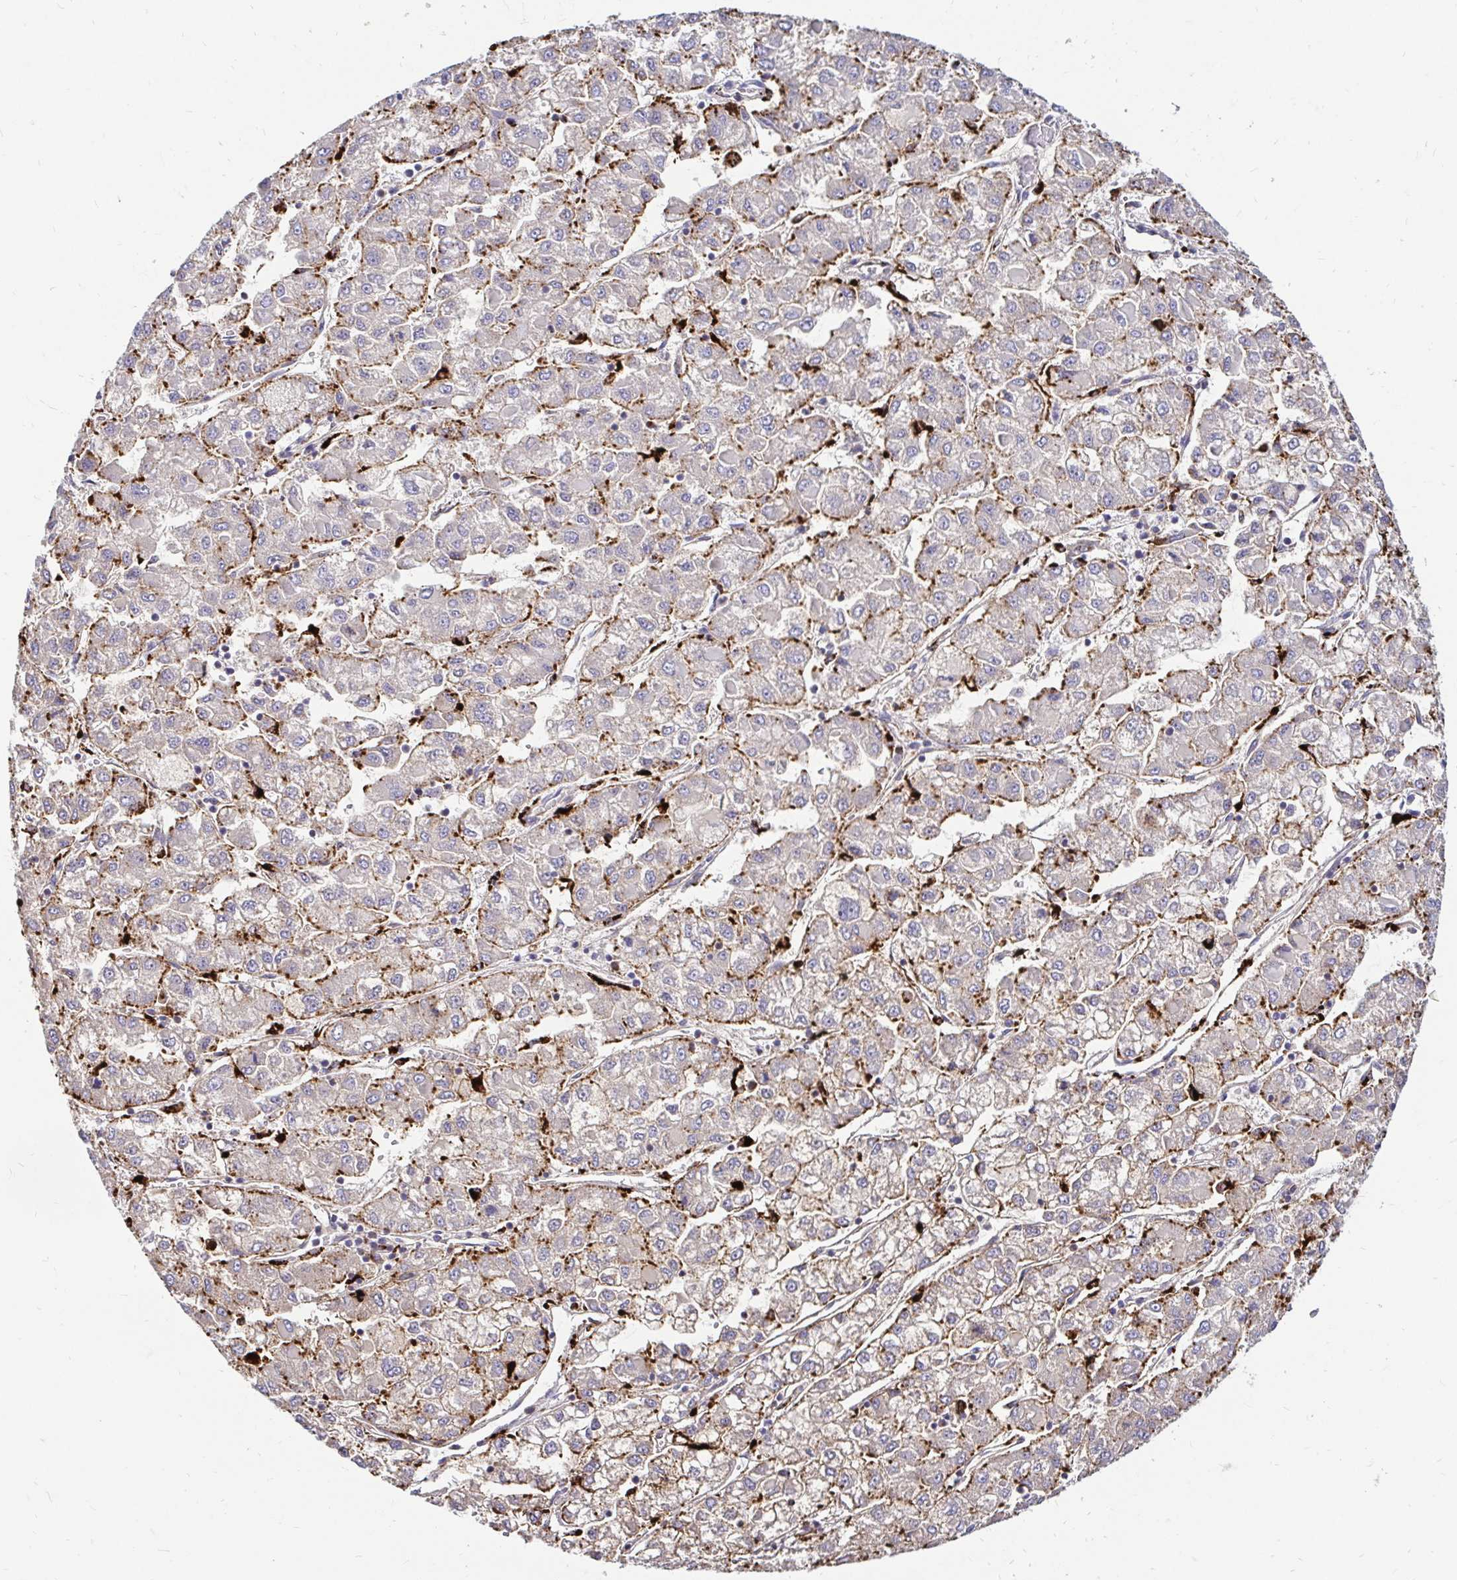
{"staining": {"intensity": "moderate", "quantity": "25%-75%", "location": "cytoplasmic/membranous"}, "tissue": "liver cancer", "cell_type": "Tumor cells", "image_type": "cancer", "snomed": [{"axis": "morphology", "description": "Carcinoma, Hepatocellular, NOS"}, {"axis": "topography", "description": "Liver"}], "caption": "A histopathology image of hepatocellular carcinoma (liver) stained for a protein demonstrates moderate cytoplasmic/membranous brown staining in tumor cells.", "gene": "FUCA1", "patient": {"sex": "male", "age": 40}}